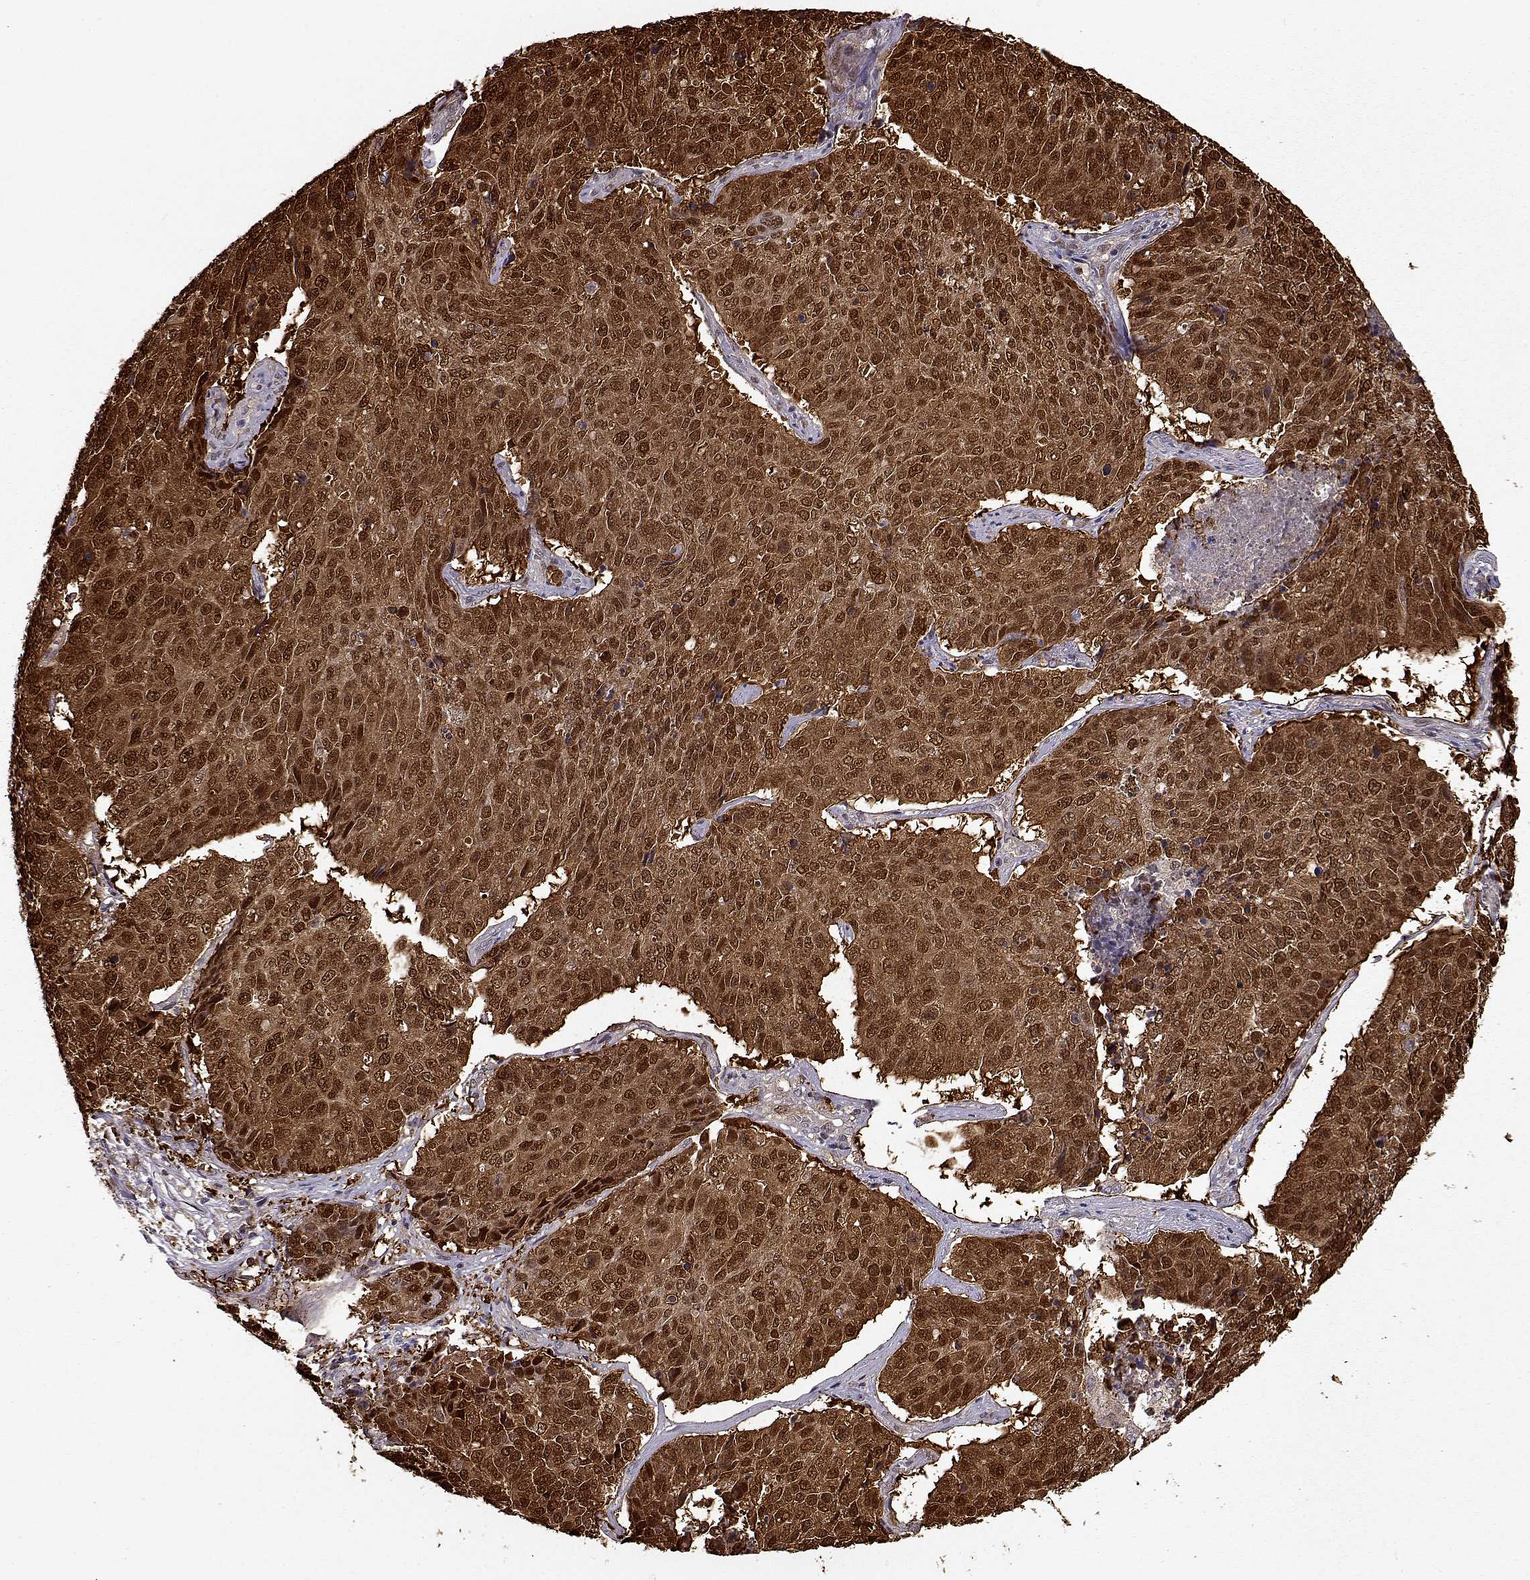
{"staining": {"intensity": "strong", "quantity": ">75%", "location": "cytoplasmic/membranous,nuclear"}, "tissue": "lung cancer", "cell_type": "Tumor cells", "image_type": "cancer", "snomed": [{"axis": "morphology", "description": "Normal tissue, NOS"}, {"axis": "morphology", "description": "Squamous cell carcinoma, NOS"}, {"axis": "topography", "description": "Bronchus"}, {"axis": "topography", "description": "Lung"}], "caption": "Immunohistochemistry staining of lung squamous cell carcinoma, which exhibits high levels of strong cytoplasmic/membranous and nuclear staining in about >75% of tumor cells indicating strong cytoplasmic/membranous and nuclear protein expression. The staining was performed using DAB (3,3'-diaminobenzidine) (brown) for protein detection and nuclei were counterstained in hematoxylin (blue).", "gene": "RANBP1", "patient": {"sex": "male", "age": 64}}